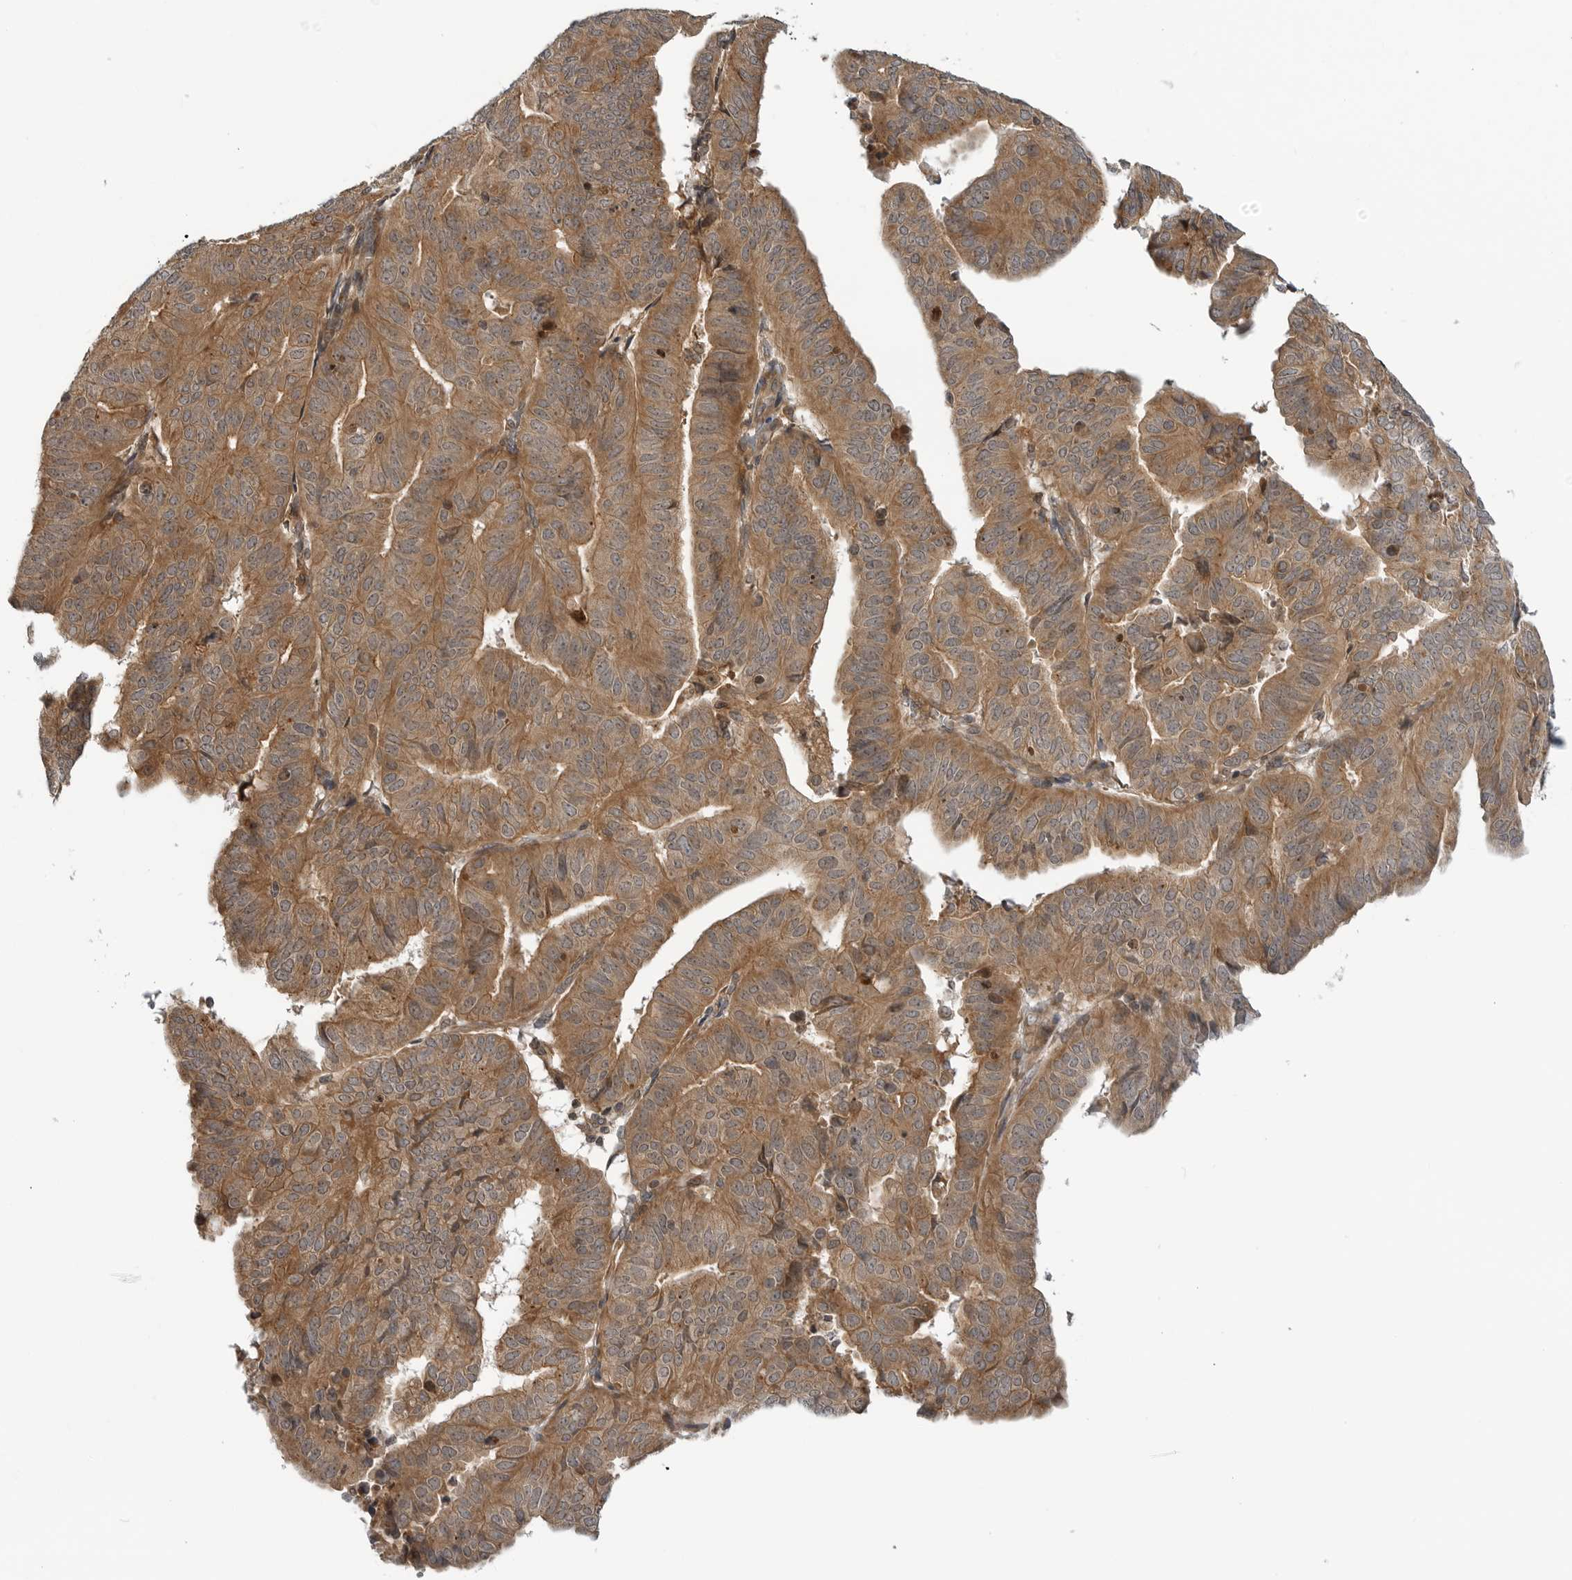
{"staining": {"intensity": "moderate", "quantity": ">75%", "location": "cytoplasmic/membranous"}, "tissue": "endometrial cancer", "cell_type": "Tumor cells", "image_type": "cancer", "snomed": [{"axis": "morphology", "description": "Adenocarcinoma, NOS"}, {"axis": "topography", "description": "Uterus"}], "caption": "This micrograph demonstrates immunohistochemistry (IHC) staining of endometrial cancer, with medium moderate cytoplasmic/membranous expression in approximately >75% of tumor cells.", "gene": "LRRC45", "patient": {"sex": "female", "age": 77}}